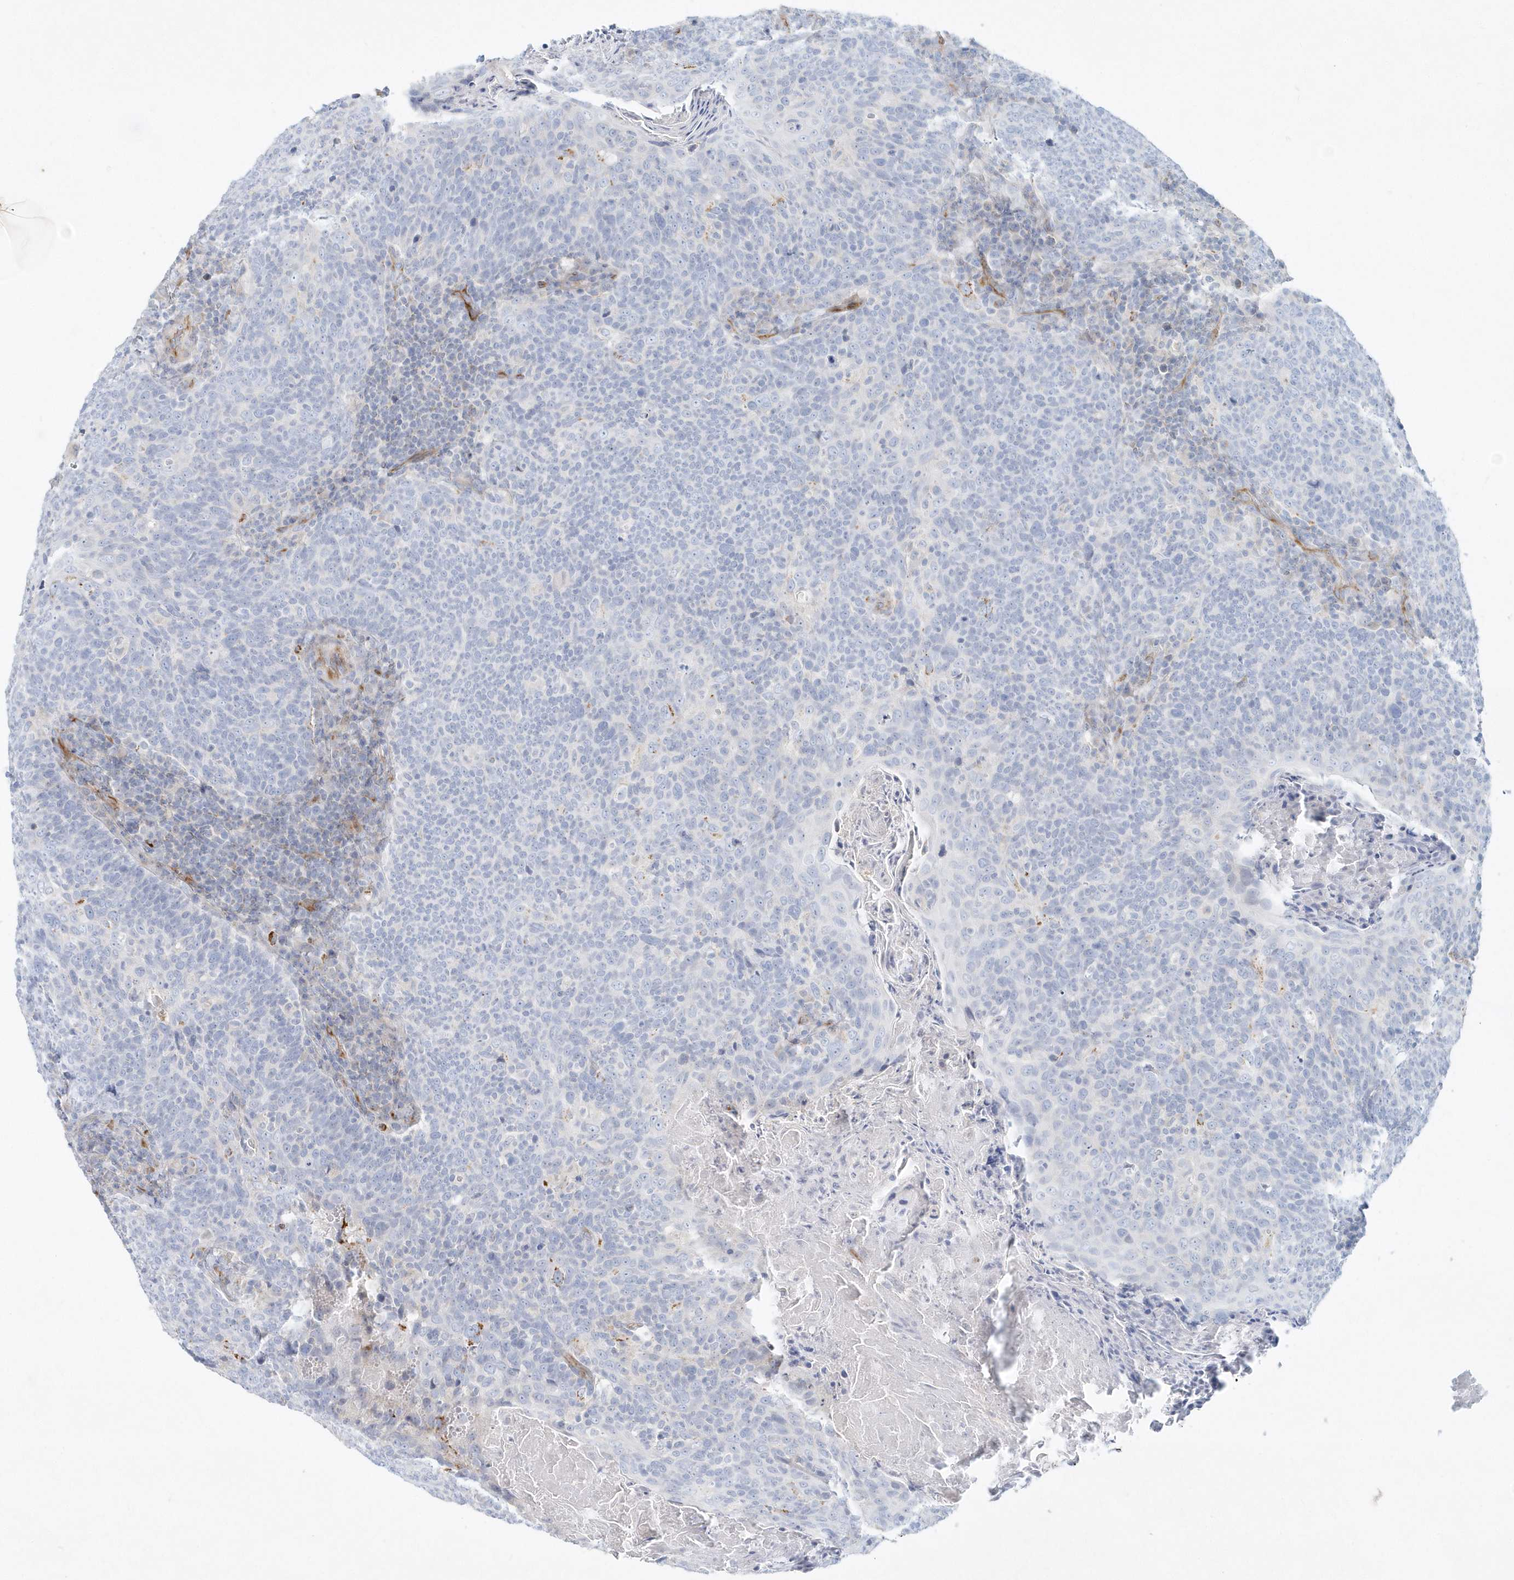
{"staining": {"intensity": "negative", "quantity": "none", "location": "none"}, "tissue": "head and neck cancer", "cell_type": "Tumor cells", "image_type": "cancer", "snomed": [{"axis": "morphology", "description": "Squamous cell carcinoma, NOS"}, {"axis": "morphology", "description": "Squamous cell carcinoma, metastatic, NOS"}, {"axis": "topography", "description": "Lymph node"}, {"axis": "topography", "description": "Head-Neck"}], "caption": "Immunohistochemical staining of human head and neck cancer (metastatic squamous cell carcinoma) exhibits no significant staining in tumor cells.", "gene": "DNAH1", "patient": {"sex": "male", "age": 62}}